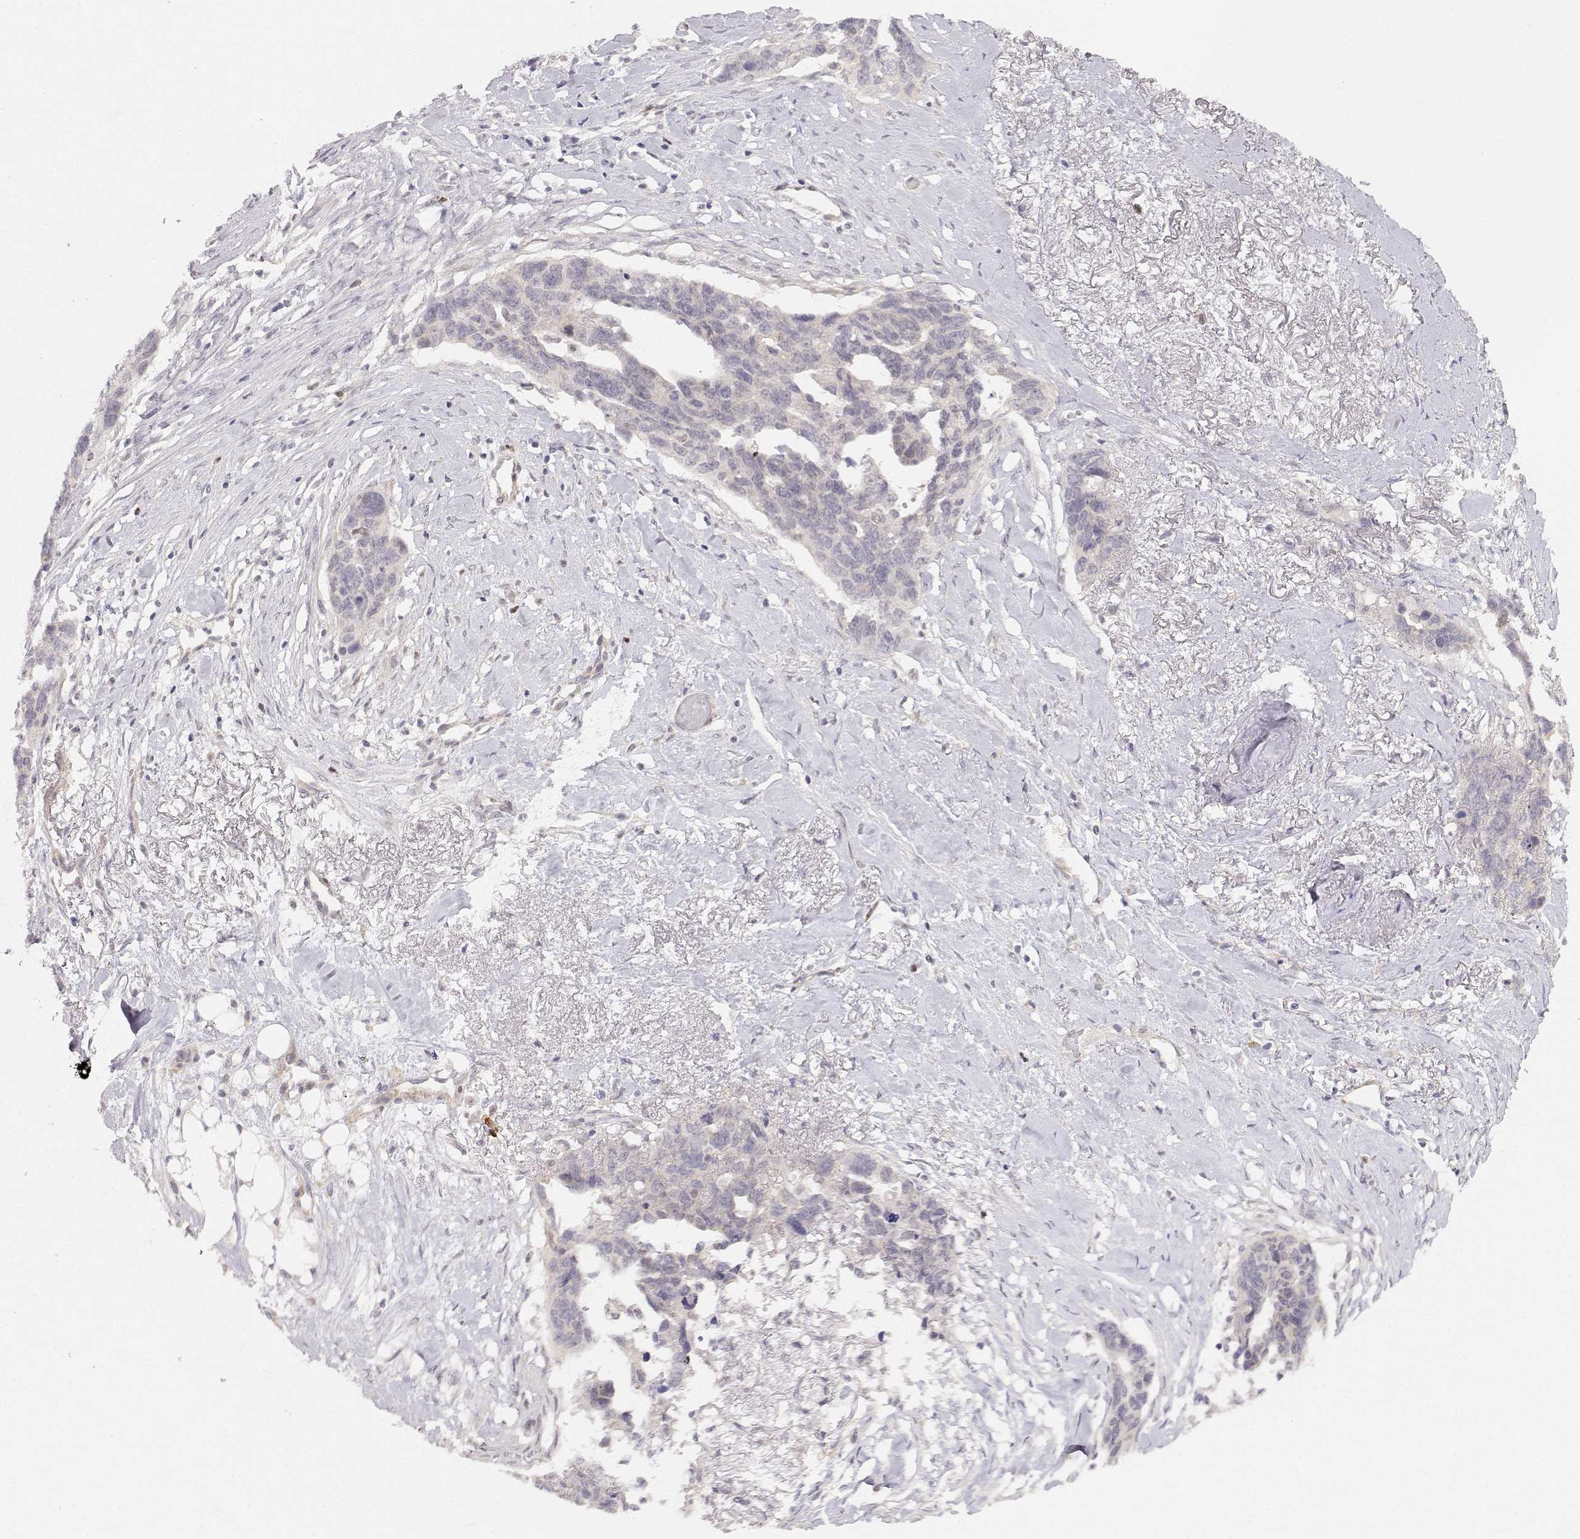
{"staining": {"intensity": "negative", "quantity": "none", "location": "none"}, "tissue": "ovarian cancer", "cell_type": "Tumor cells", "image_type": "cancer", "snomed": [{"axis": "morphology", "description": "Cystadenocarcinoma, serous, NOS"}, {"axis": "topography", "description": "Ovary"}], "caption": "Immunohistochemistry photomicrograph of human ovarian cancer (serous cystadenocarcinoma) stained for a protein (brown), which reveals no positivity in tumor cells.", "gene": "EAF2", "patient": {"sex": "female", "age": 69}}